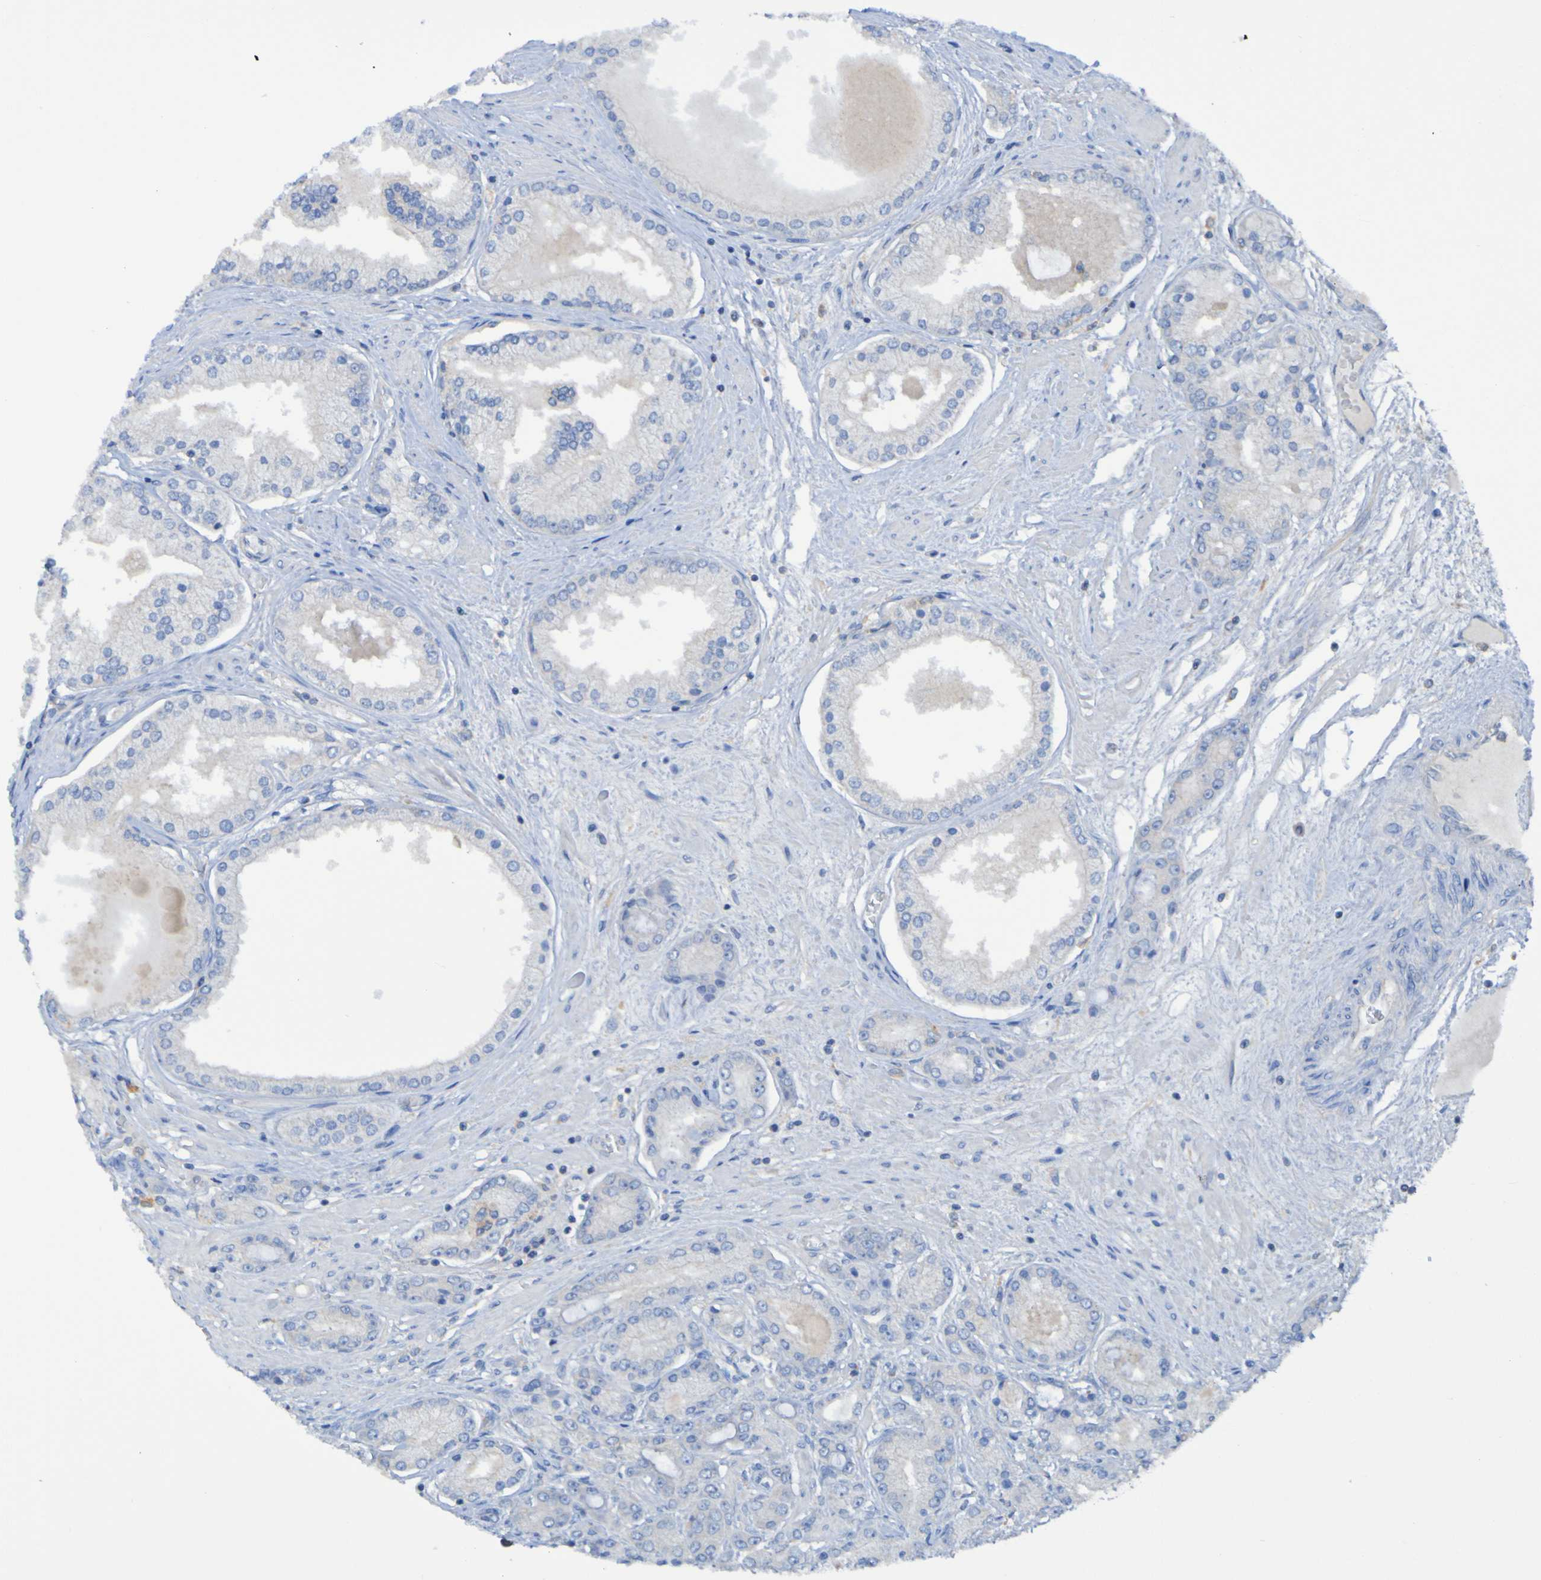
{"staining": {"intensity": "negative", "quantity": "none", "location": "none"}, "tissue": "prostate cancer", "cell_type": "Tumor cells", "image_type": "cancer", "snomed": [{"axis": "morphology", "description": "Adenocarcinoma, High grade"}, {"axis": "topography", "description": "Prostate"}], "caption": "IHC image of prostate adenocarcinoma (high-grade) stained for a protein (brown), which exhibits no positivity in tumor cells.", "gene": "ARHGEF16", "patient": {"sex": "male", "age": 59}}